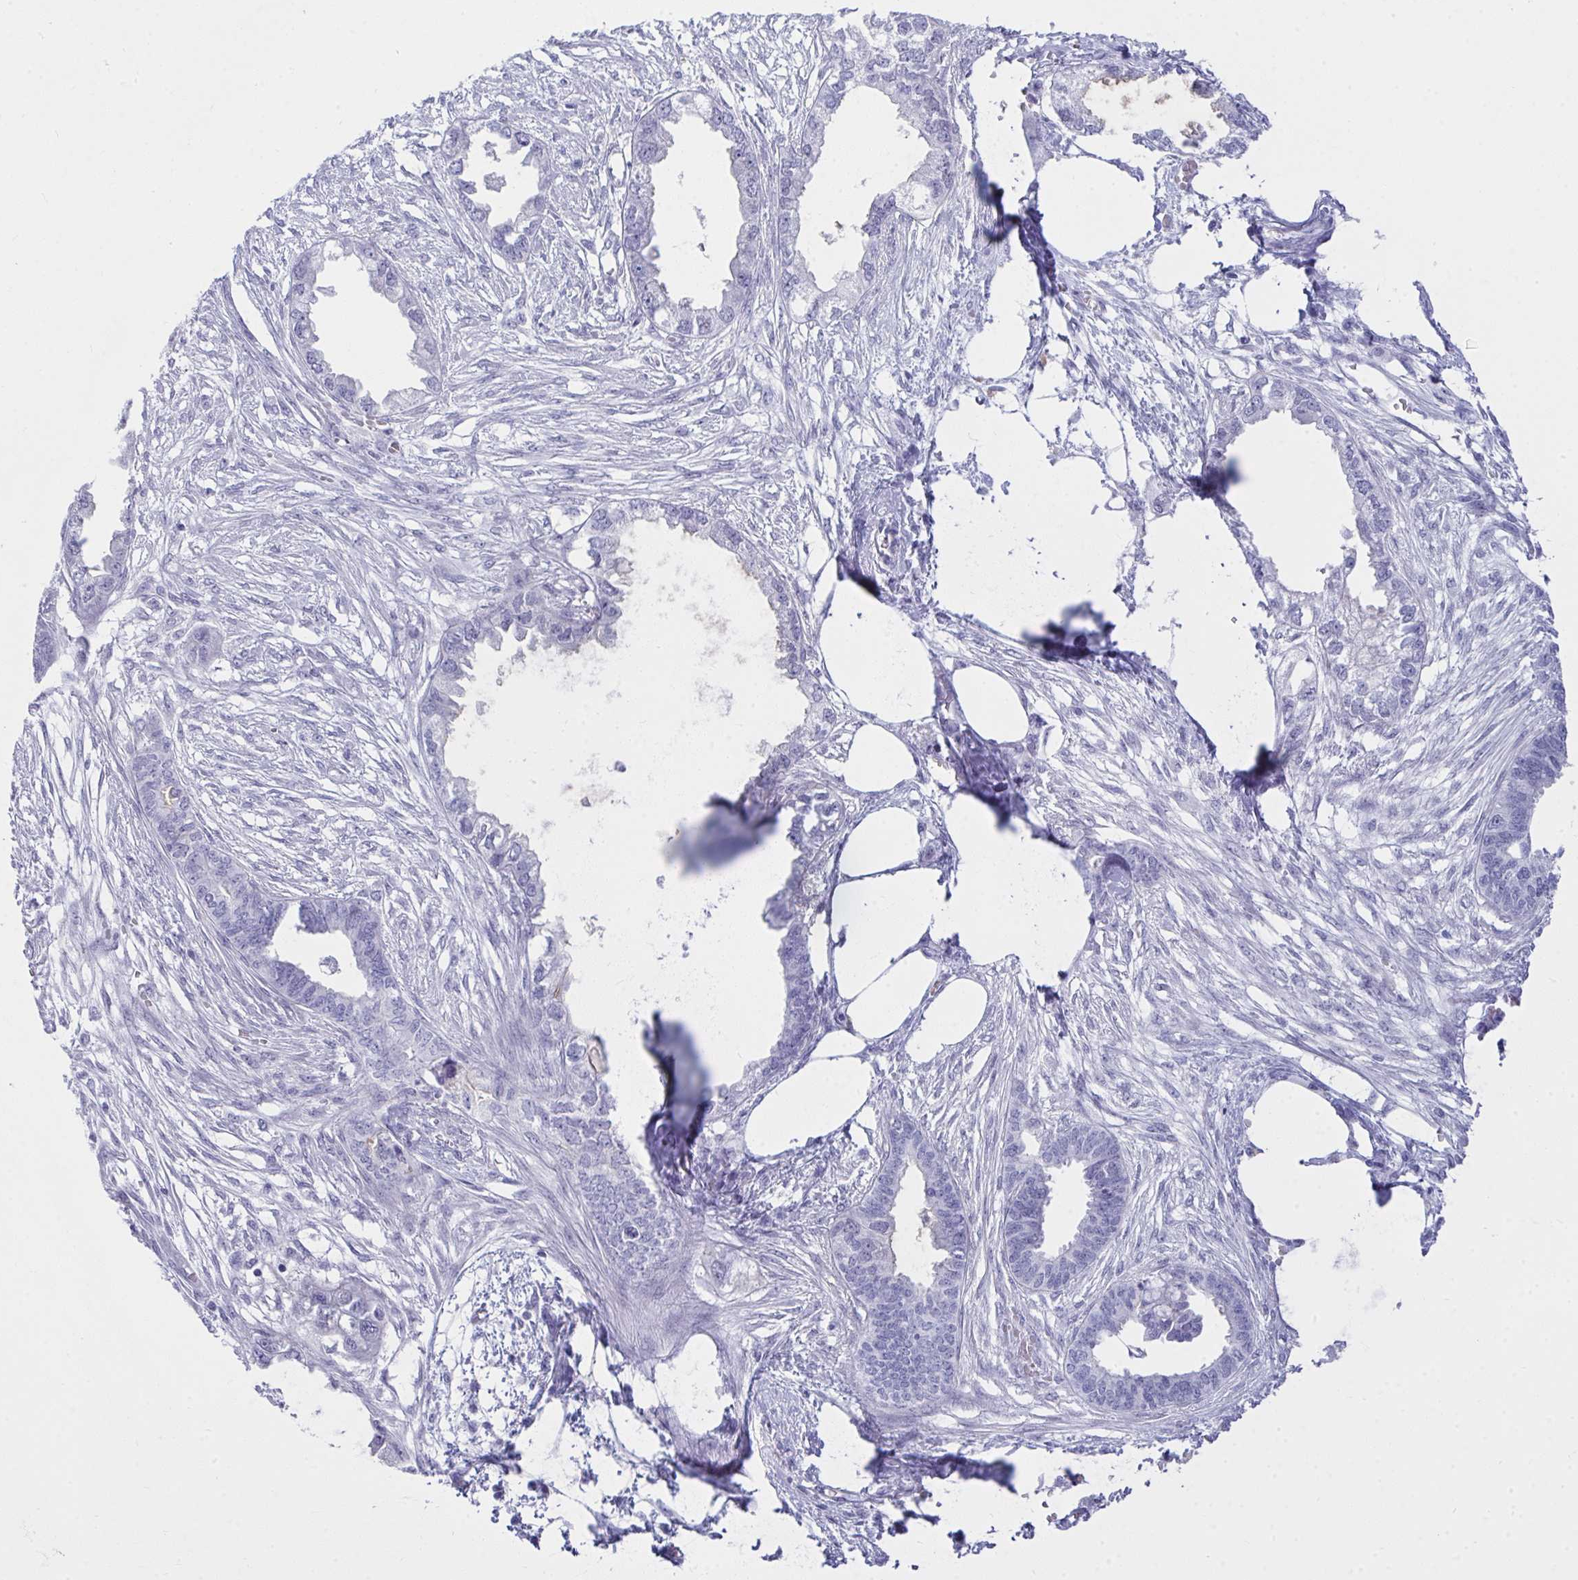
{"staining": {"intensity": "negative", "quantity": "none", "location": "none"}, "tissue": "endometrial cancer", "cell_type": "Tumor cells", "image_type": "cancer", "snomed": [{"axis": "morphology", "description": "Adenocarcinoma, NOS"}, {"axis": "morphology", "description": "Adenocarcinoma, metastatic, NOS"}, {"axis": "topography", "description": "Adipose tissue"}, {"axis": "topography", "description": "Endometrium"}], "caption": "Tumor cells show no significant staining in endometrial cancer.", "gene": "OR5F1", "patient": {"sex": "female", "age": 67}}